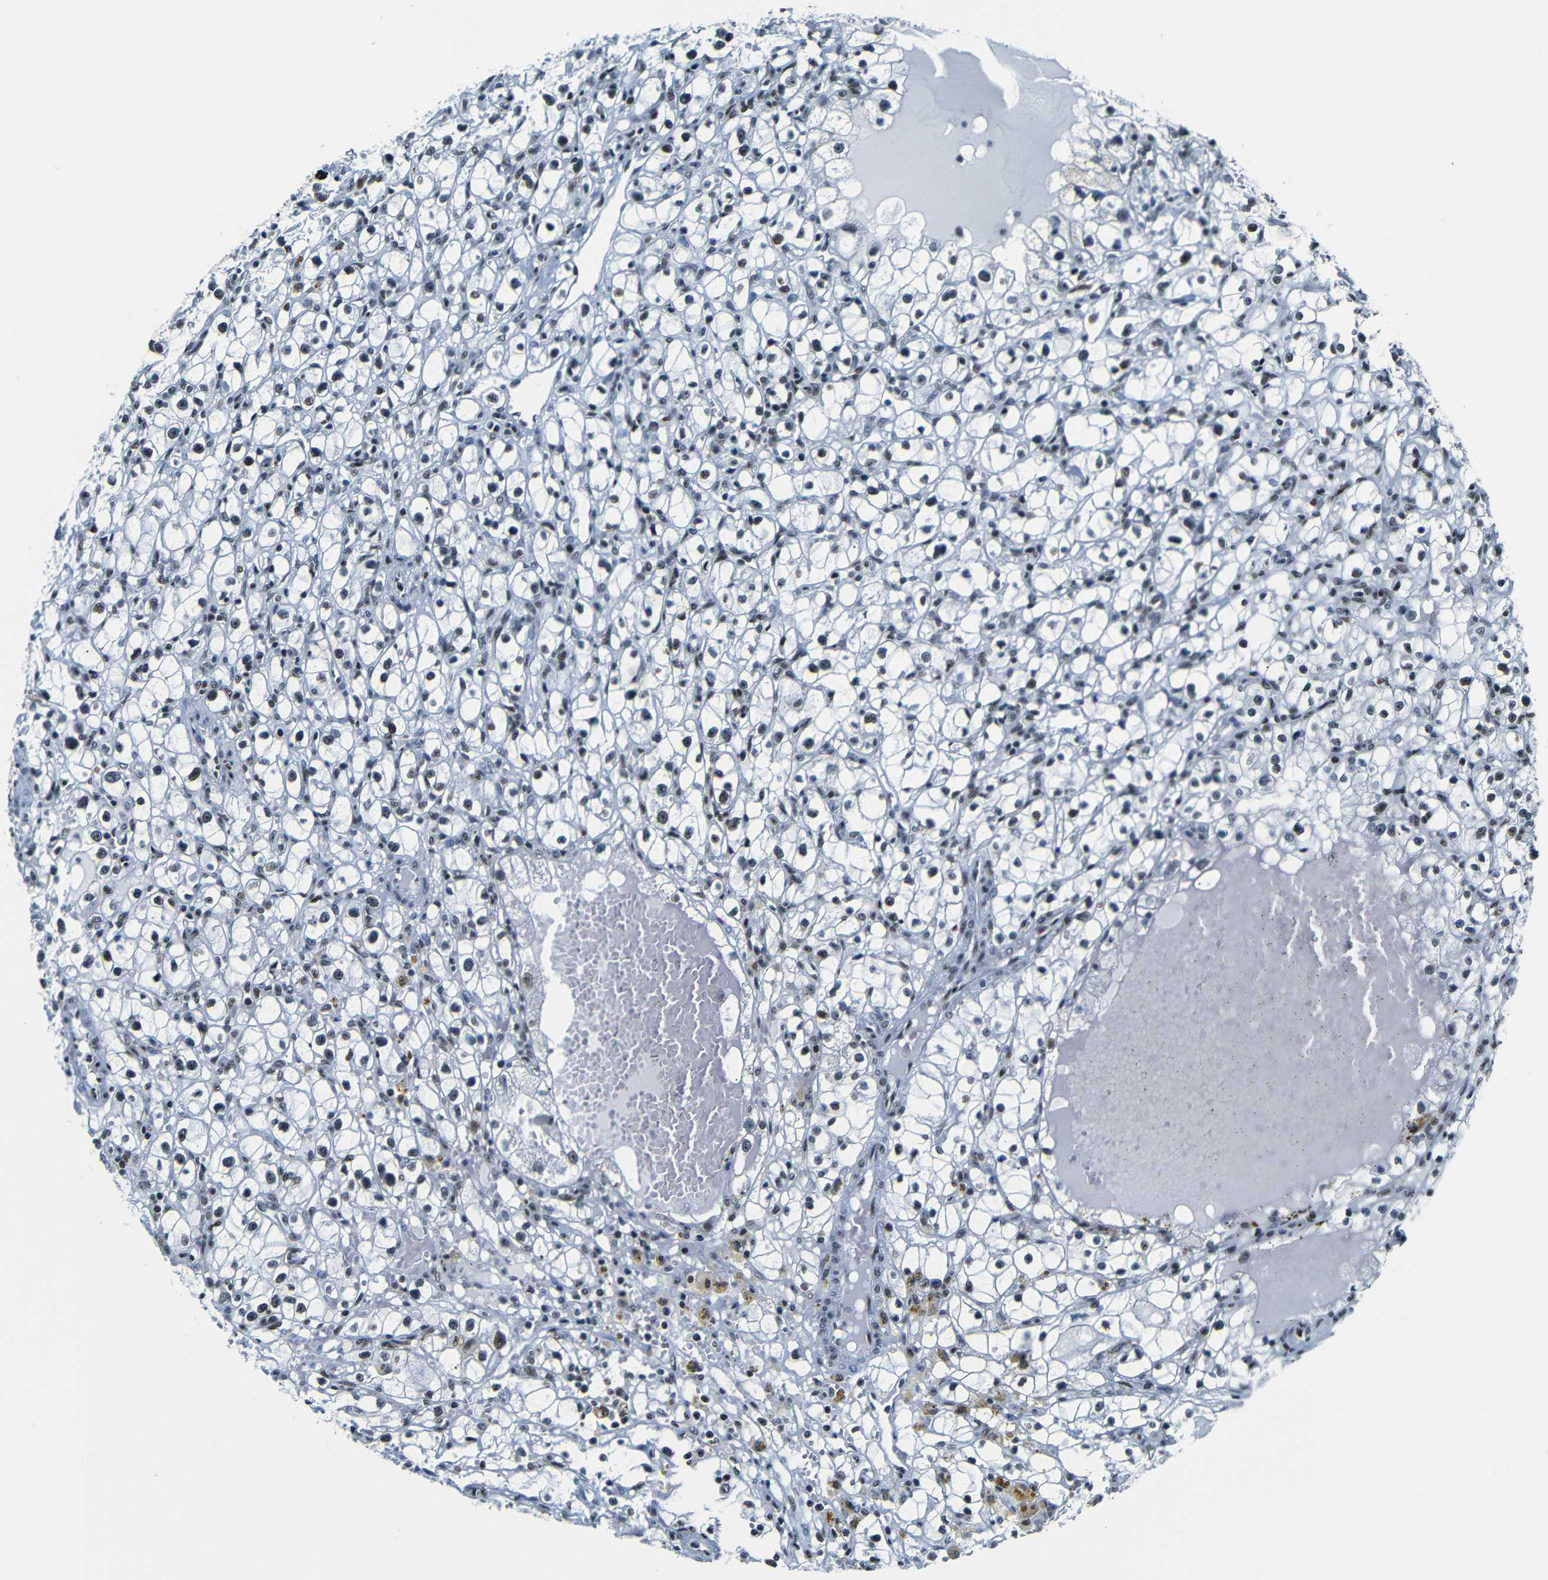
{"staining": {"intensity": "moderate", "quantity": "25%-75%", "location": "nuclear"}, "tissue": "renal cancer", "cell_type": "Tumor cells", "image_type": "cancer", "snomed": [{"axis": "morphology", "description": "Adenocarcinoma, NOS"}, {"axis": "topography", "description": "Kidney"}], "caption": "IHC histopathology image of neoplastic tissue: adenocarcinoma (renal) stained using immunohistochemistry (IHC) reveals medium levels of moderate protein expression localized specifically in the nuclear of tumor cells, appearing as a nuclear brown color.", "gene": "SRSF1", "patient": {"sex": "male", "age": 56}}